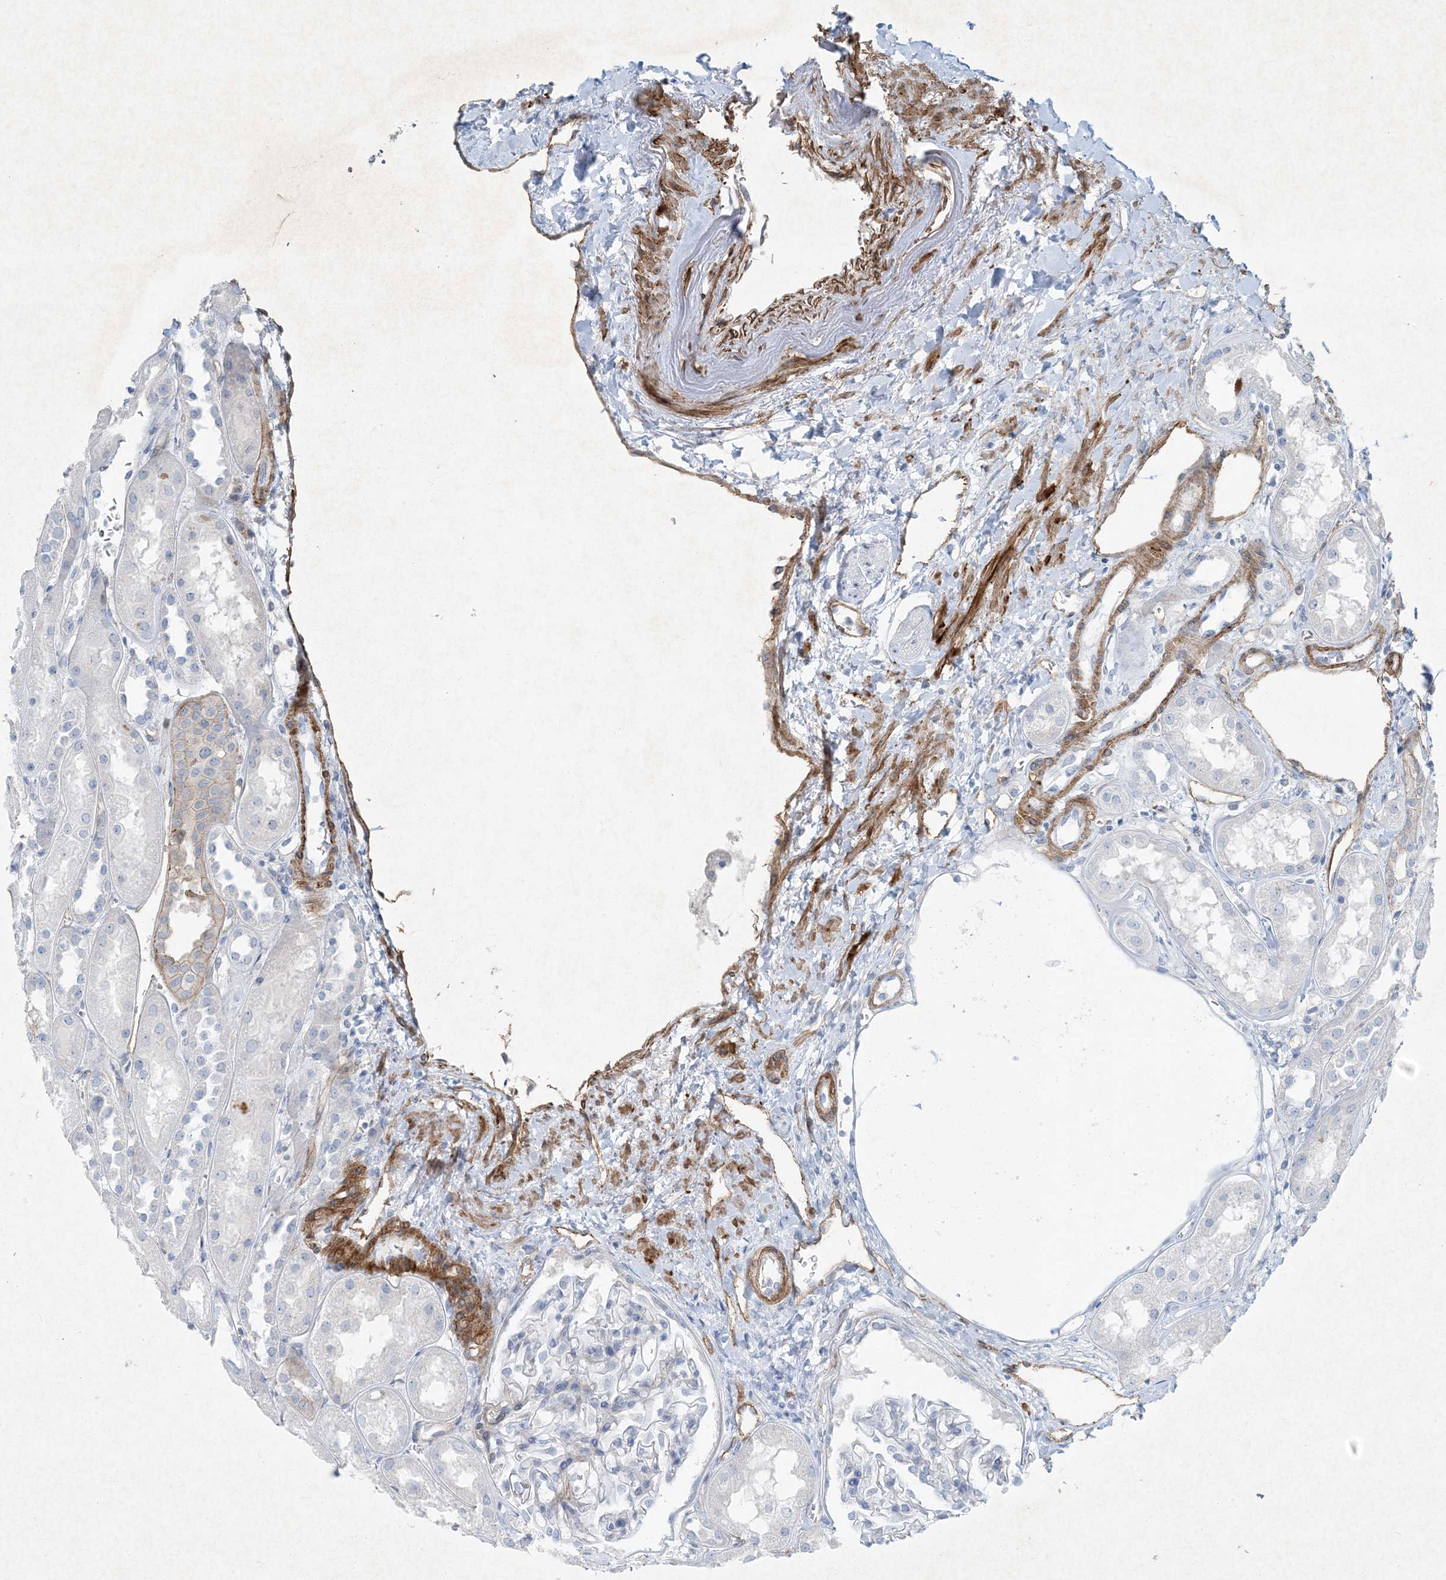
{"staining": {"intensity": "negative", "quantity": "none", "location": "none"}, "tissue": "kidney", "cell_type": "Cells in glomeruli", "image_type": "normal", "snomed": [{"axis": "morphology", "description": "Normal tissue, NOS"}, {"axis": "topography", "description": "Kidney"}], "caption": "Cells in glomeruli show no significant protein staining in normal kidney. (Immunohistochemistry, brightfield microscopy, high magnification).", "gene": "PGM5", "patient": {"sex": "male", "age": 70}}